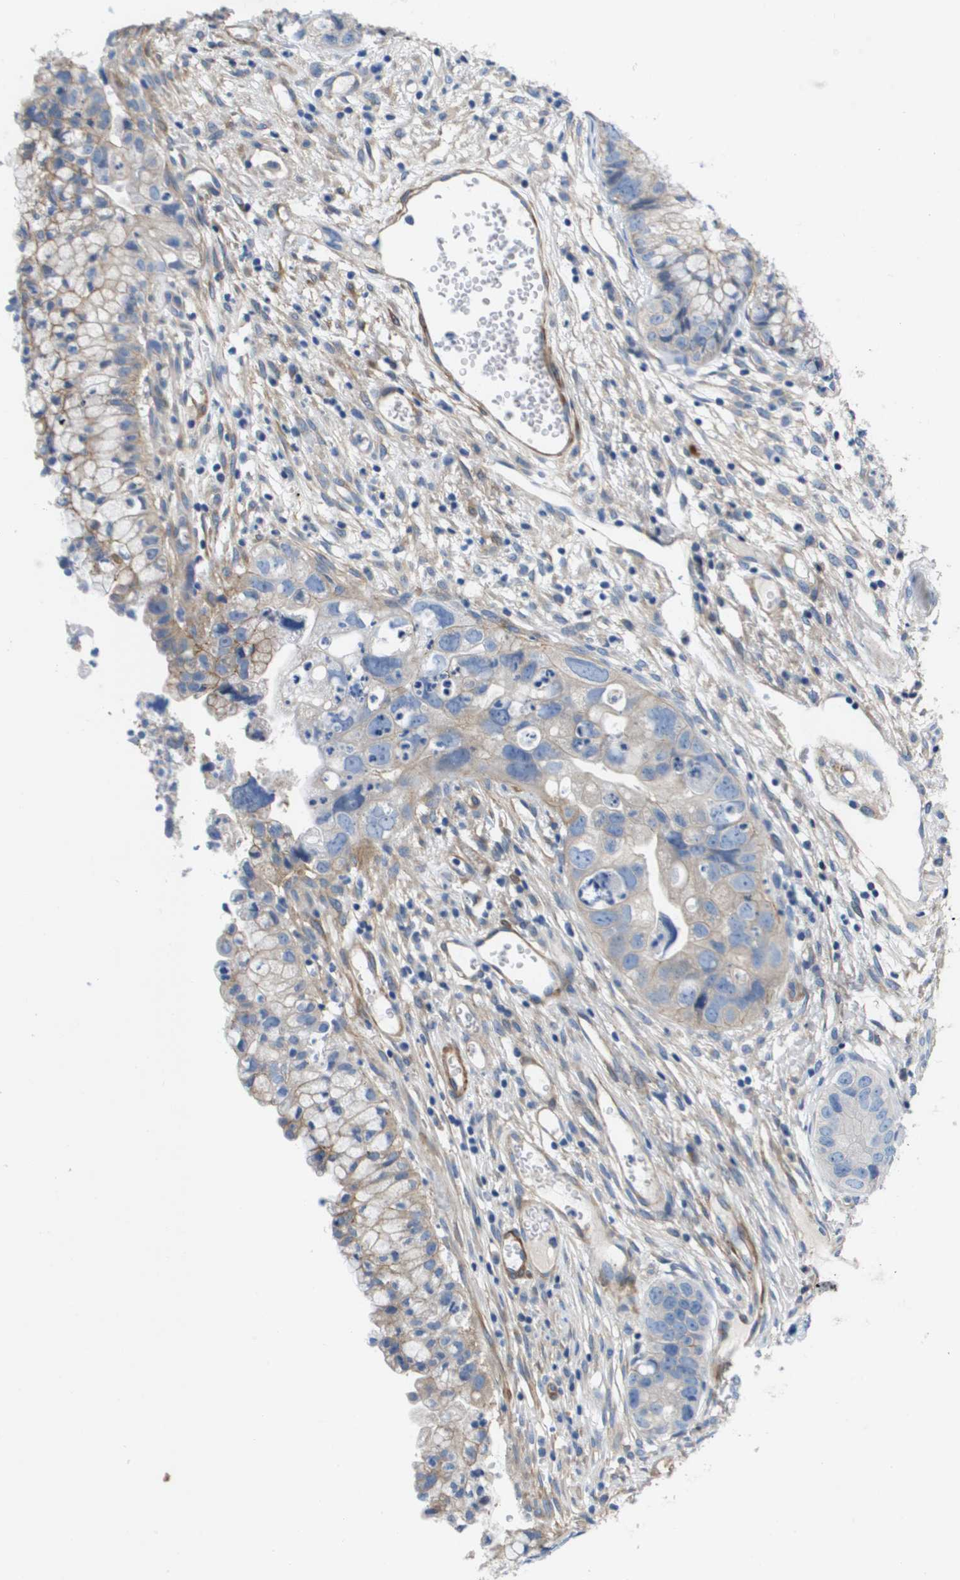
{"staining": {"intensity": "weak", "quantity": "25%-75%", "location": "cytoplasmic/membranous"}, "tissue": "cervical cancer", "cell_type": "Tumor cells", "image_type": "cancer", "snomed": [{"axis": "morphology", "description": "Adenocarcinoma, NOS"}, {"axis": "topography", "description": "Cervix"}], "caption": "Immunohistochemistry staining of cervical adenocarcinoma, which demonstrates low levels of weak cytoplasmic/membranous expression in approximately 25%-75% of tumor cells indicating weak cytoplasmic/membranous protein positivity. The staining was performed using DAB (3,3'-diaminobenzidine) (brown) for protein detection and nuclei were counterstained in hematoxylin (blue).", "gene": "LPP", "patient": {"sex": "female", "age": 44}}